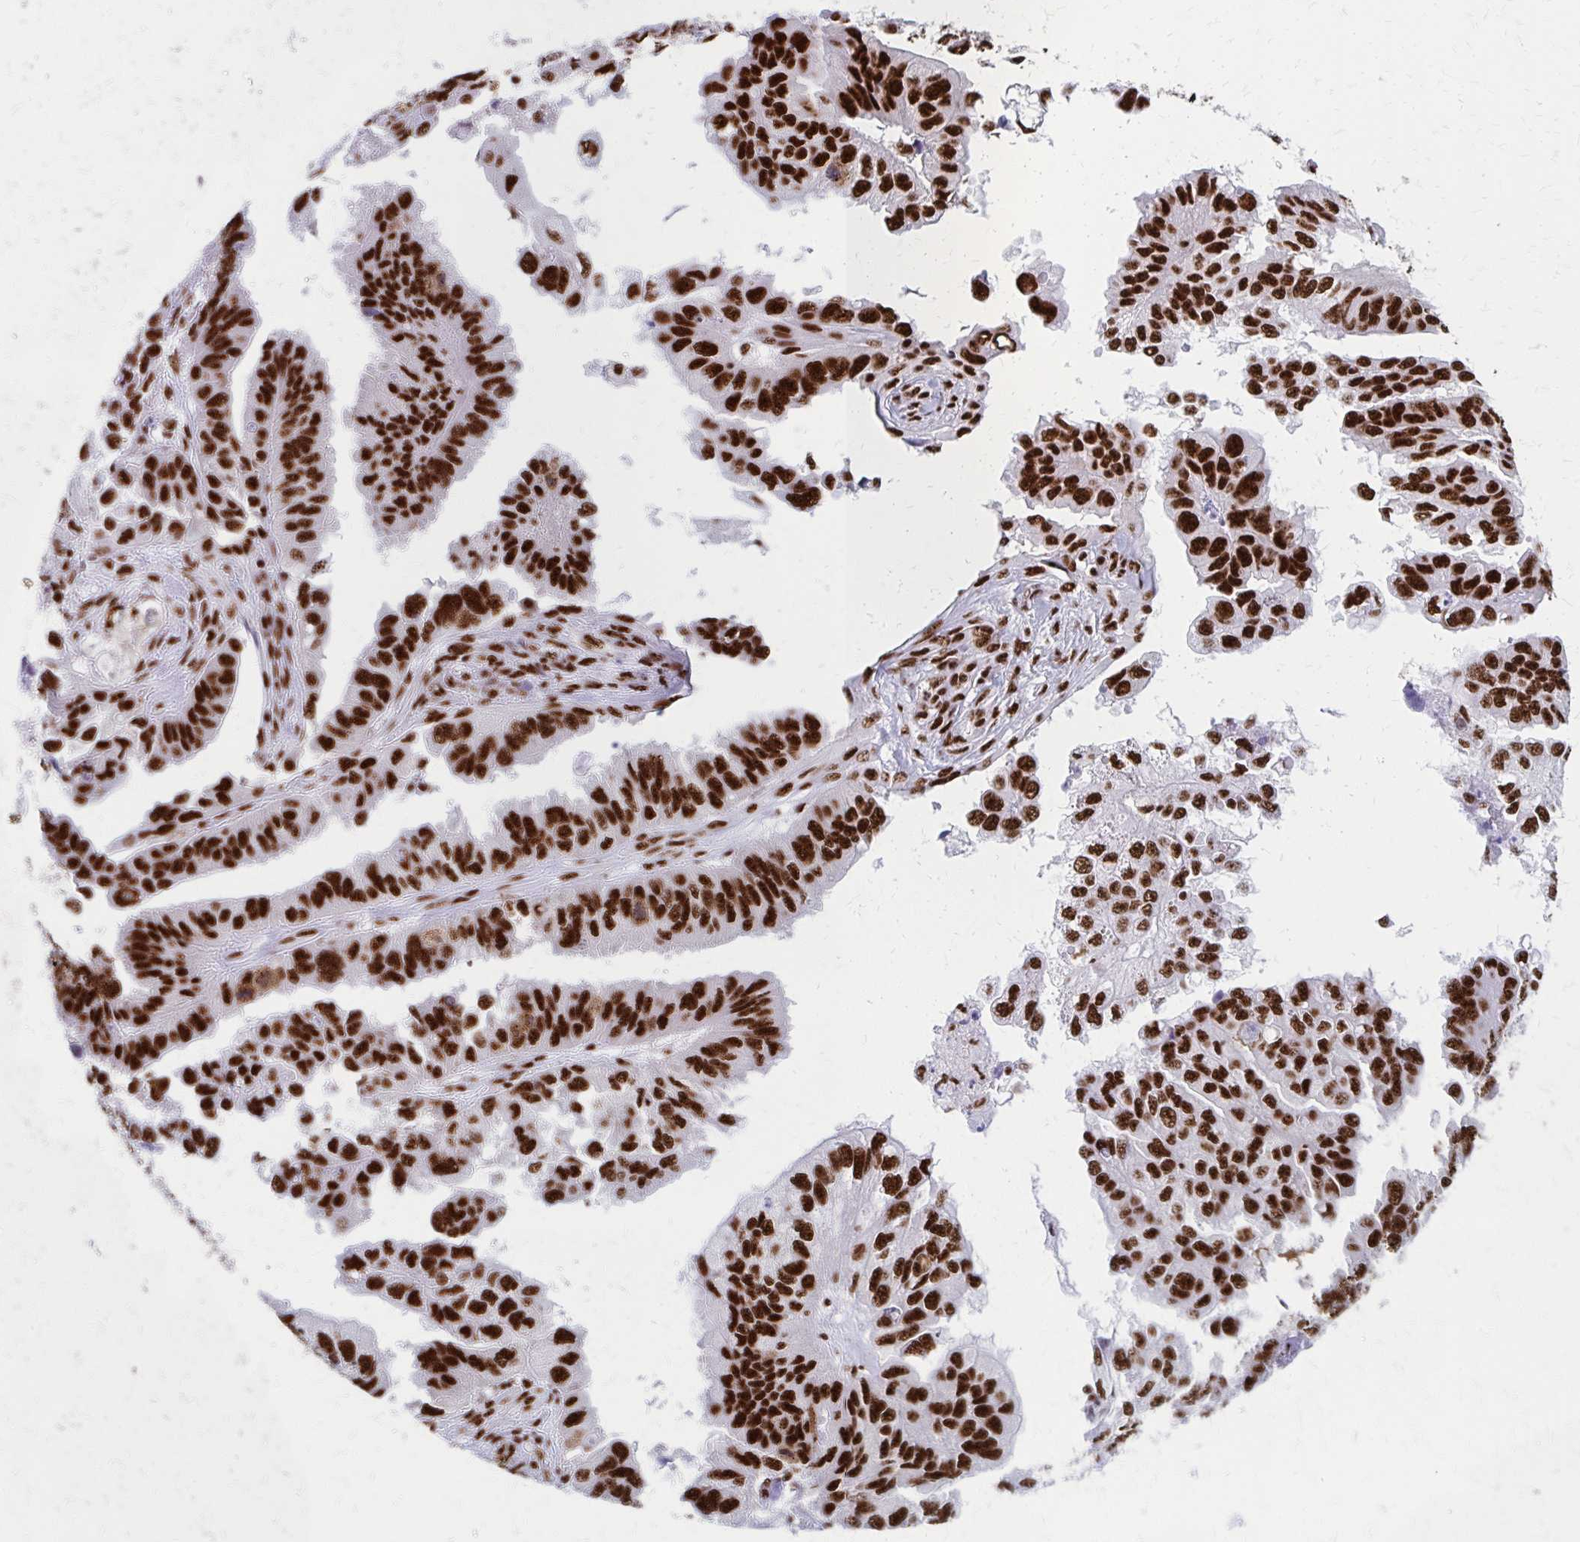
{"staining": {"intensity": "strong", "quantity": ">75%", "location": "nuclear"}, "tissue": "ovarian cancer", "cell_type": "Tumor cells", "image_type": "cancer", "snomed": [{"axis": "morphology", "description": "Cystadenocarcinoma, serous, NOS"}, {"axis": "topography", "description": "Ovary"}], "caption": "Tumor cells show high levels of strong nuclear positivity in about >75% of cells in ovarian serous cystadenocarcinoma.", "gene": "CNKSR3", "patient": {"sex": "female", "age": 79}}